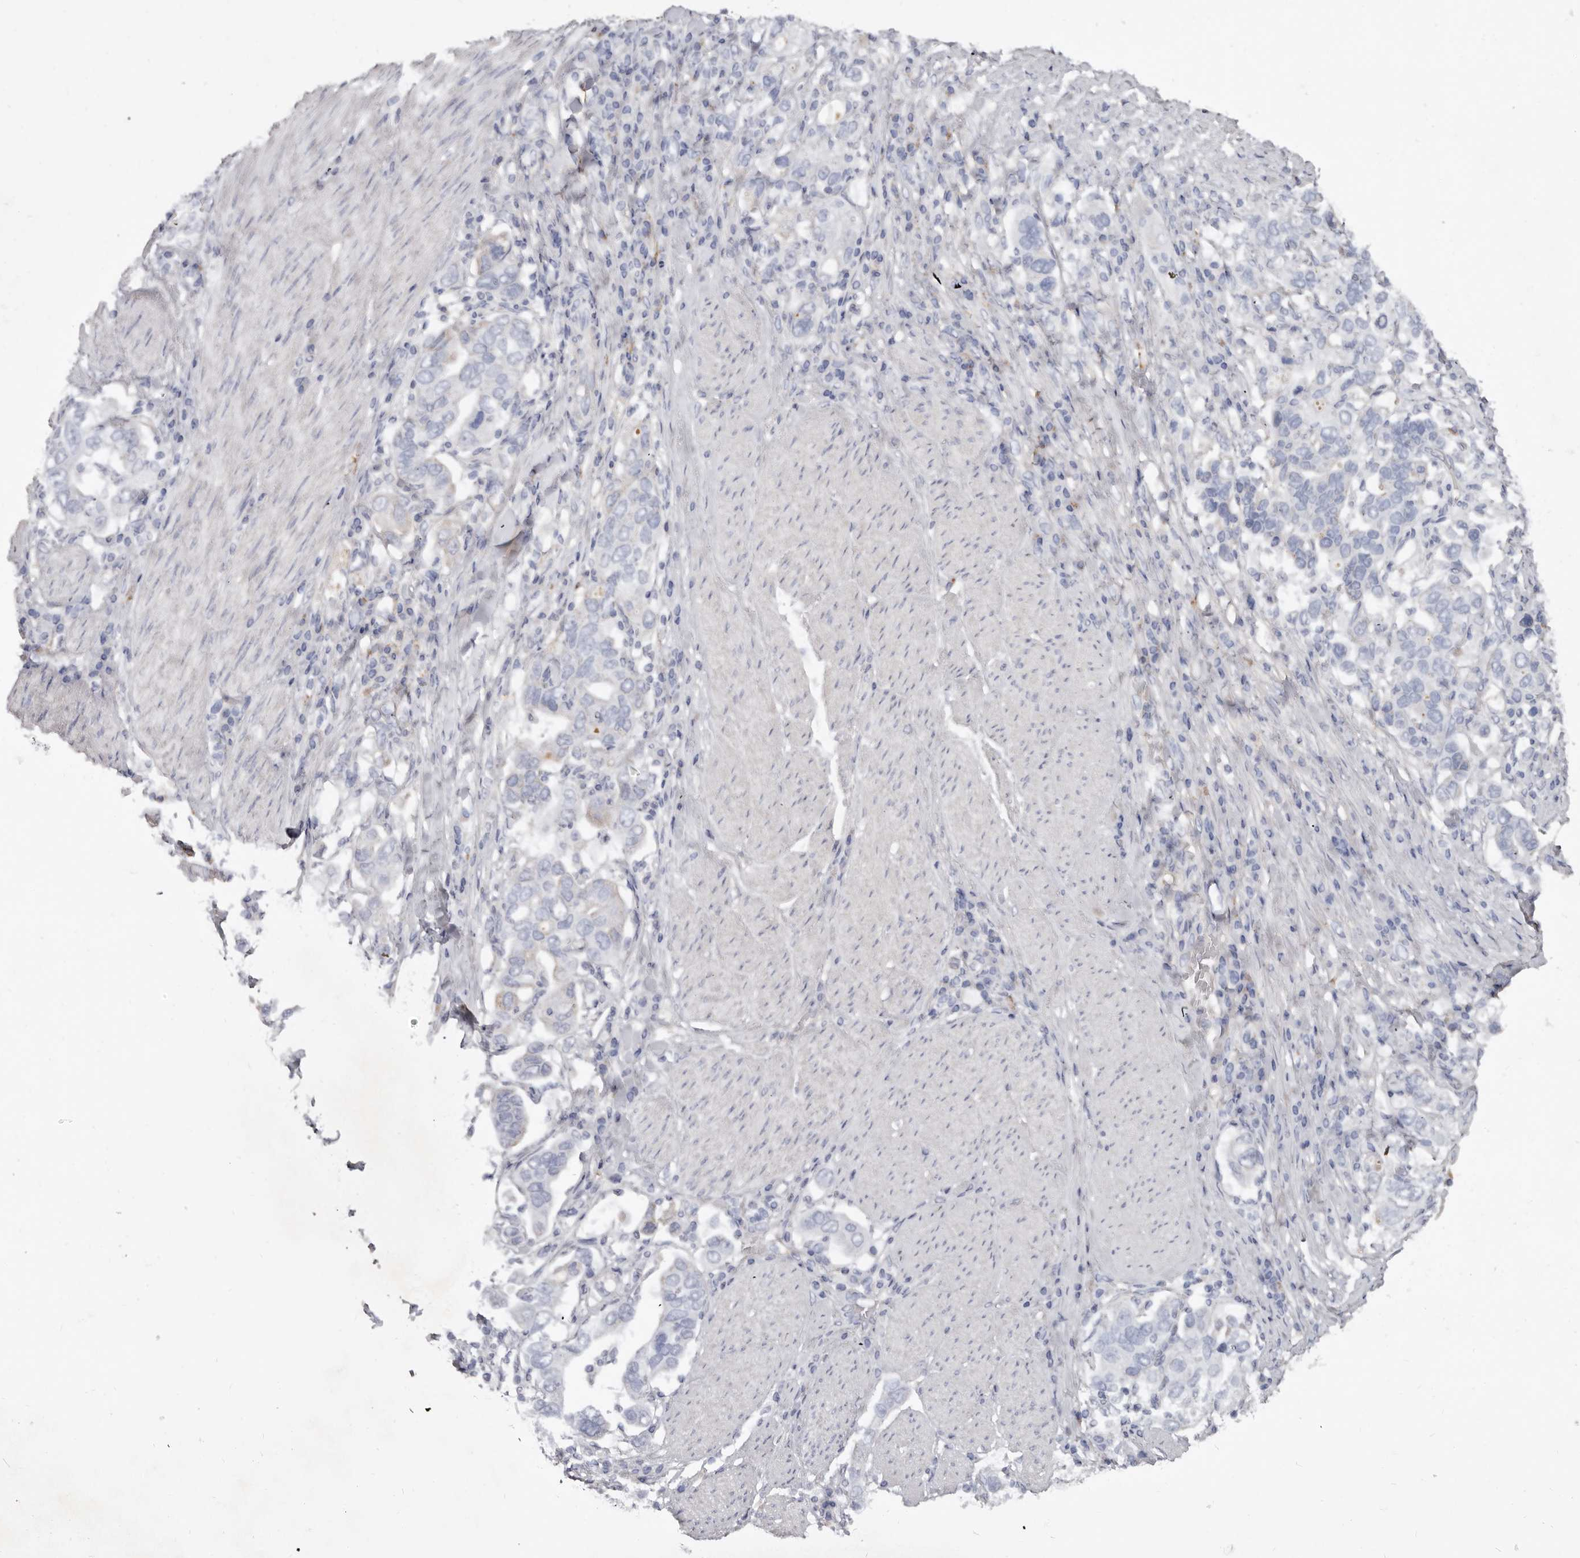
{"staining": {"intensity": "weak", "quantity": "<25%", "location": "cytoplasmic/membranous"}, "tissue": "stomach cancer", "cell_type": "Tumor cells", "image_type": "cancer", "snomed": [{"axis": "morphology", "description": "Adenocarcinoma, NOS"}, {"axis": "topography", "description": "Stomach, upper"}], "caption": "Immunohistochemistry (IHC) photomicrograph of neoplastic tissue: human stomach cancer stained with DAB (3,3'-diaminobenzidine) displays no significant protein positivity in tumor cells.", "gene": "SPTA1", "patient": {"sex": "male", "age": 62}}